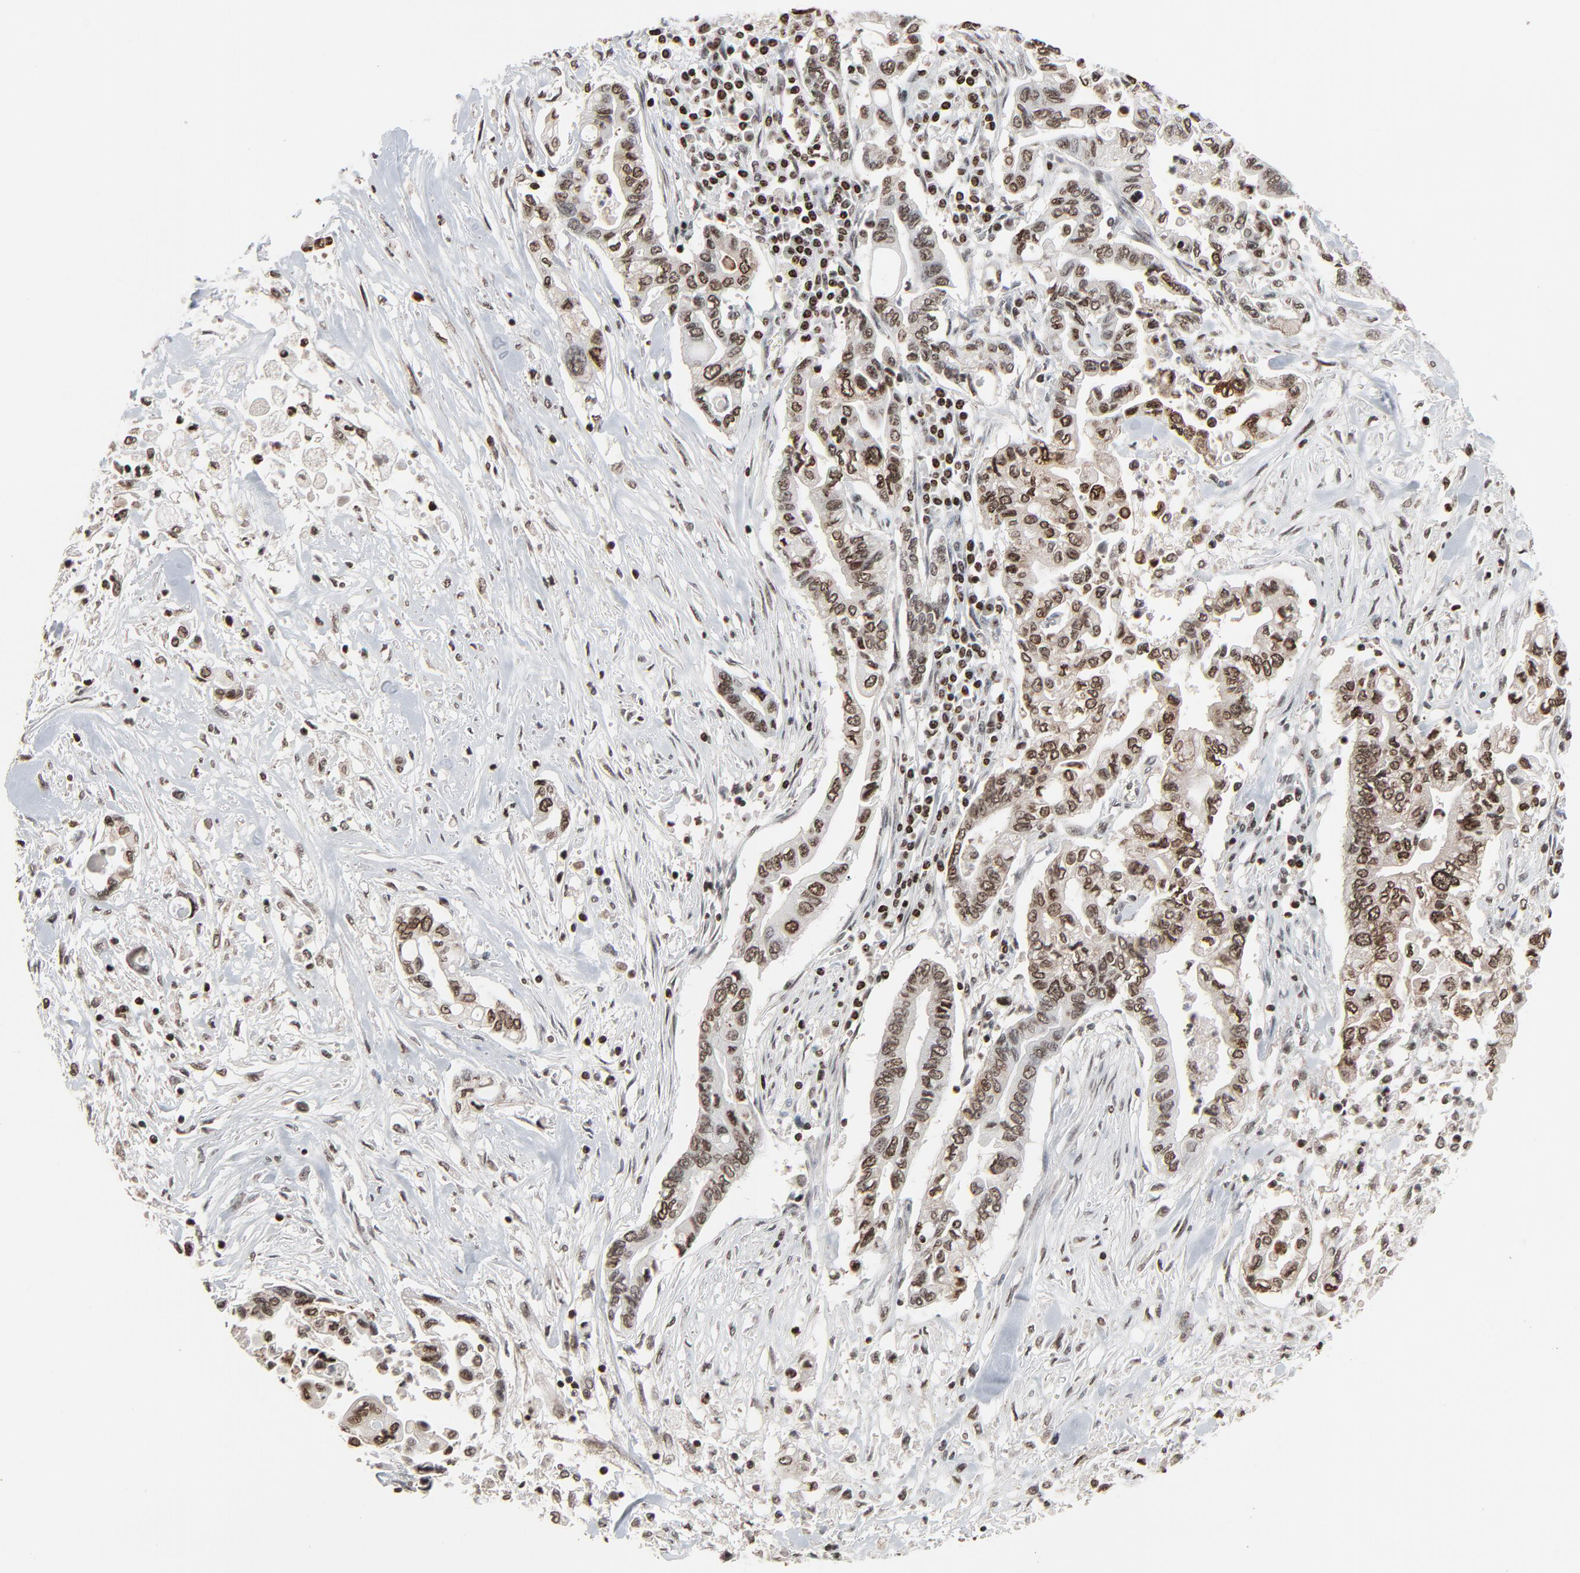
{"staining": {"intensity": "moderate", "quantity": ">75%", "location": "nuclear"}, "tissue": "pancreatic cancer", "cell_type": "Tumor cells", "image_type": "cancer", "snomed": [{"axis": "morphology", "description": "Adenocarcinoma, NOS"}, {"axis": "topography", "description": "Pancreas"}], "caption": "A photomicrograph of pancreatic adenocarcinoma stained for a protein demonstrates moderate nuclear brown staining in tumor cells. The staining was performed using DAB, with brown indicating positive protein expression. Nuclei are stained blue with hematoxylin.", "gene": "RPS6KA3", "patient": {"sex": "female", "age": 57}}